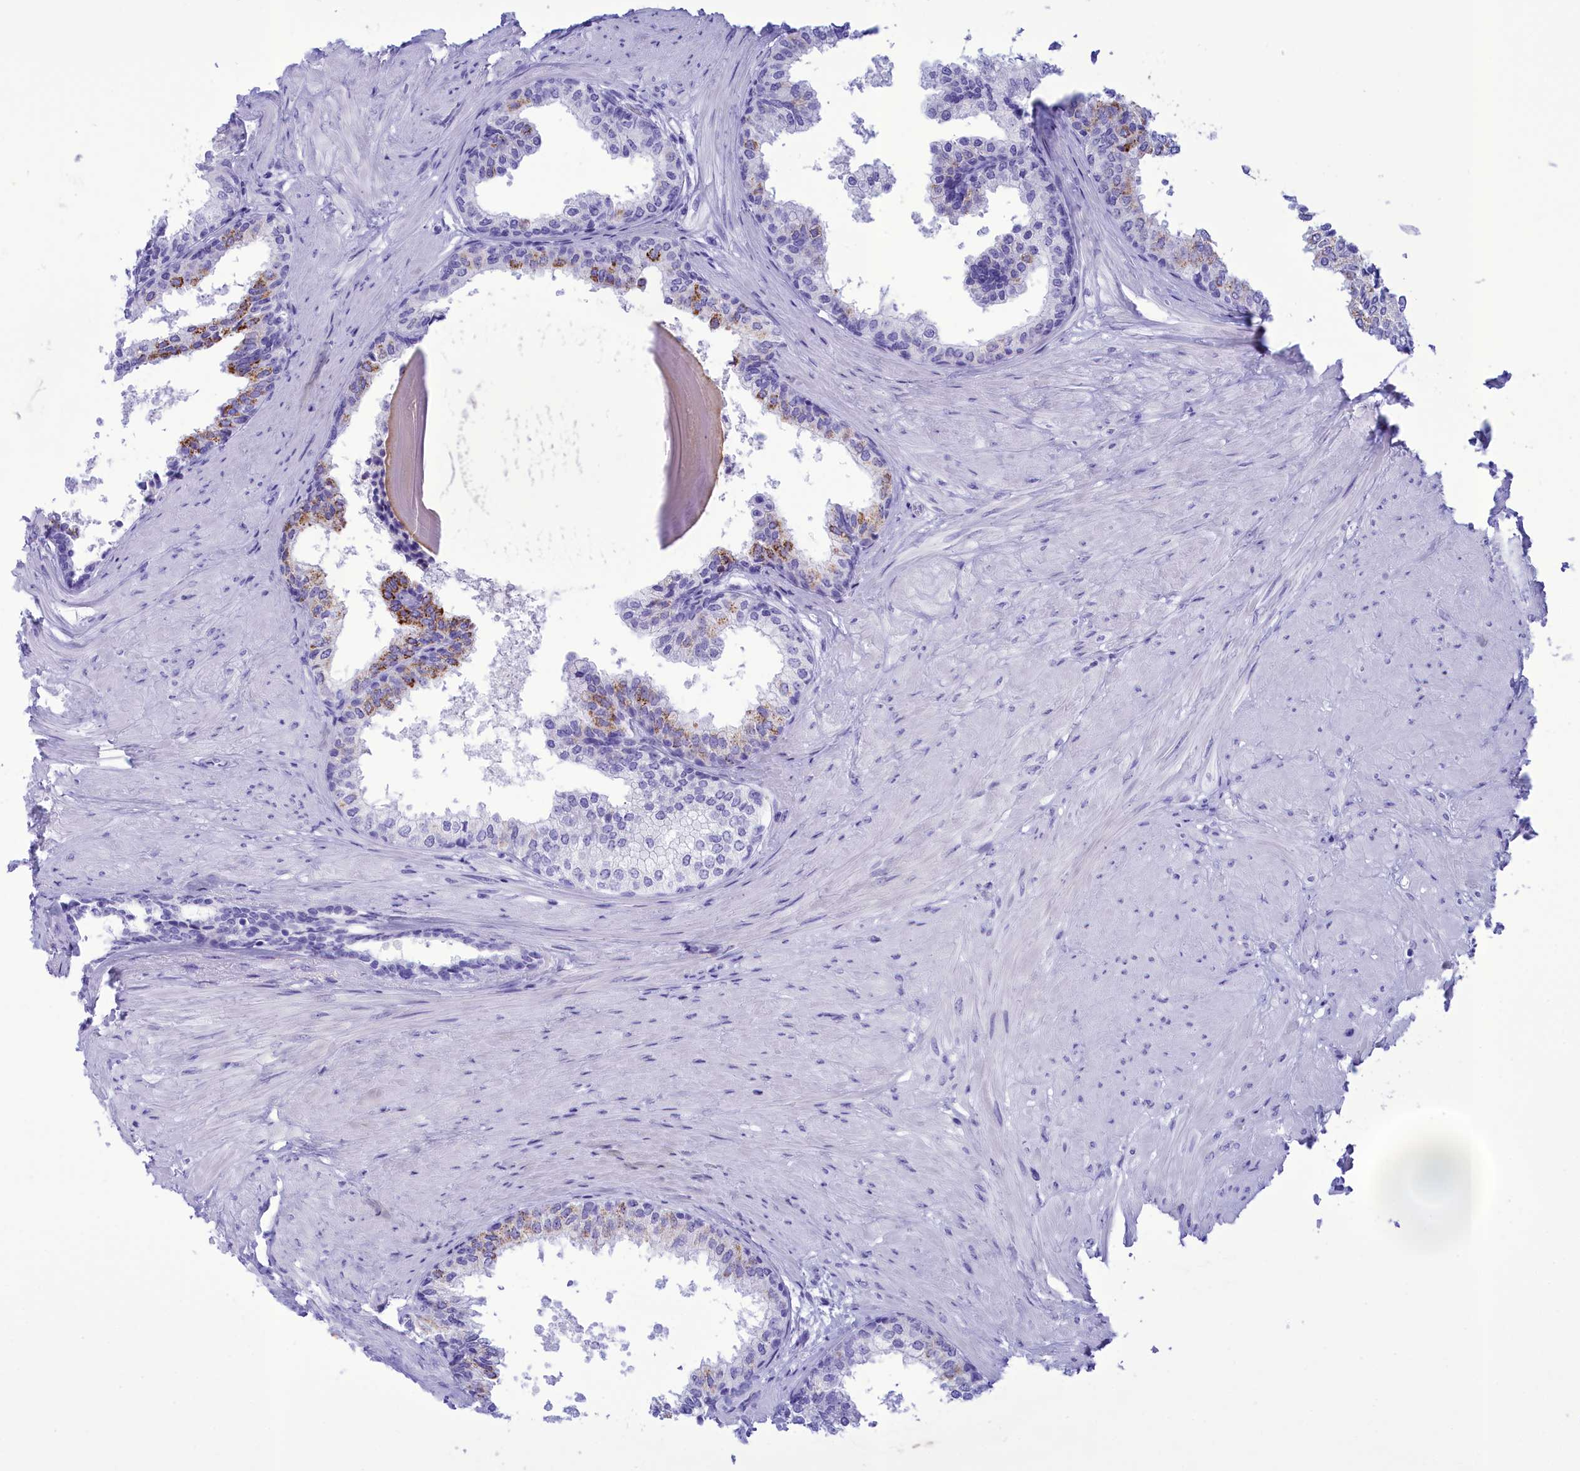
{"staining": {"intensity": "strong", "quantity": "<25%", "location": "cytoplasmic/membranous"}, "tissue": "prostate", "cell_type": "Glandular cells", "image_type": "normal", "snomed": [{"axis": "morphology", "description": "Normal tissue, NOS"}, {"axis": "topography", "description": "Prostate"}], "caption": "Unremarkable prostate was stained to show a protein in brown. There is medium levels of strong cytoplasmic/membranous positivity in approximately <25% of glandular cells. Immunohistochemistry (ihc) stains the protein of interest in brown and the nuclei are stained blue.", "gene": "BRI3", "patient": {"sex": "male", "age": 48}}